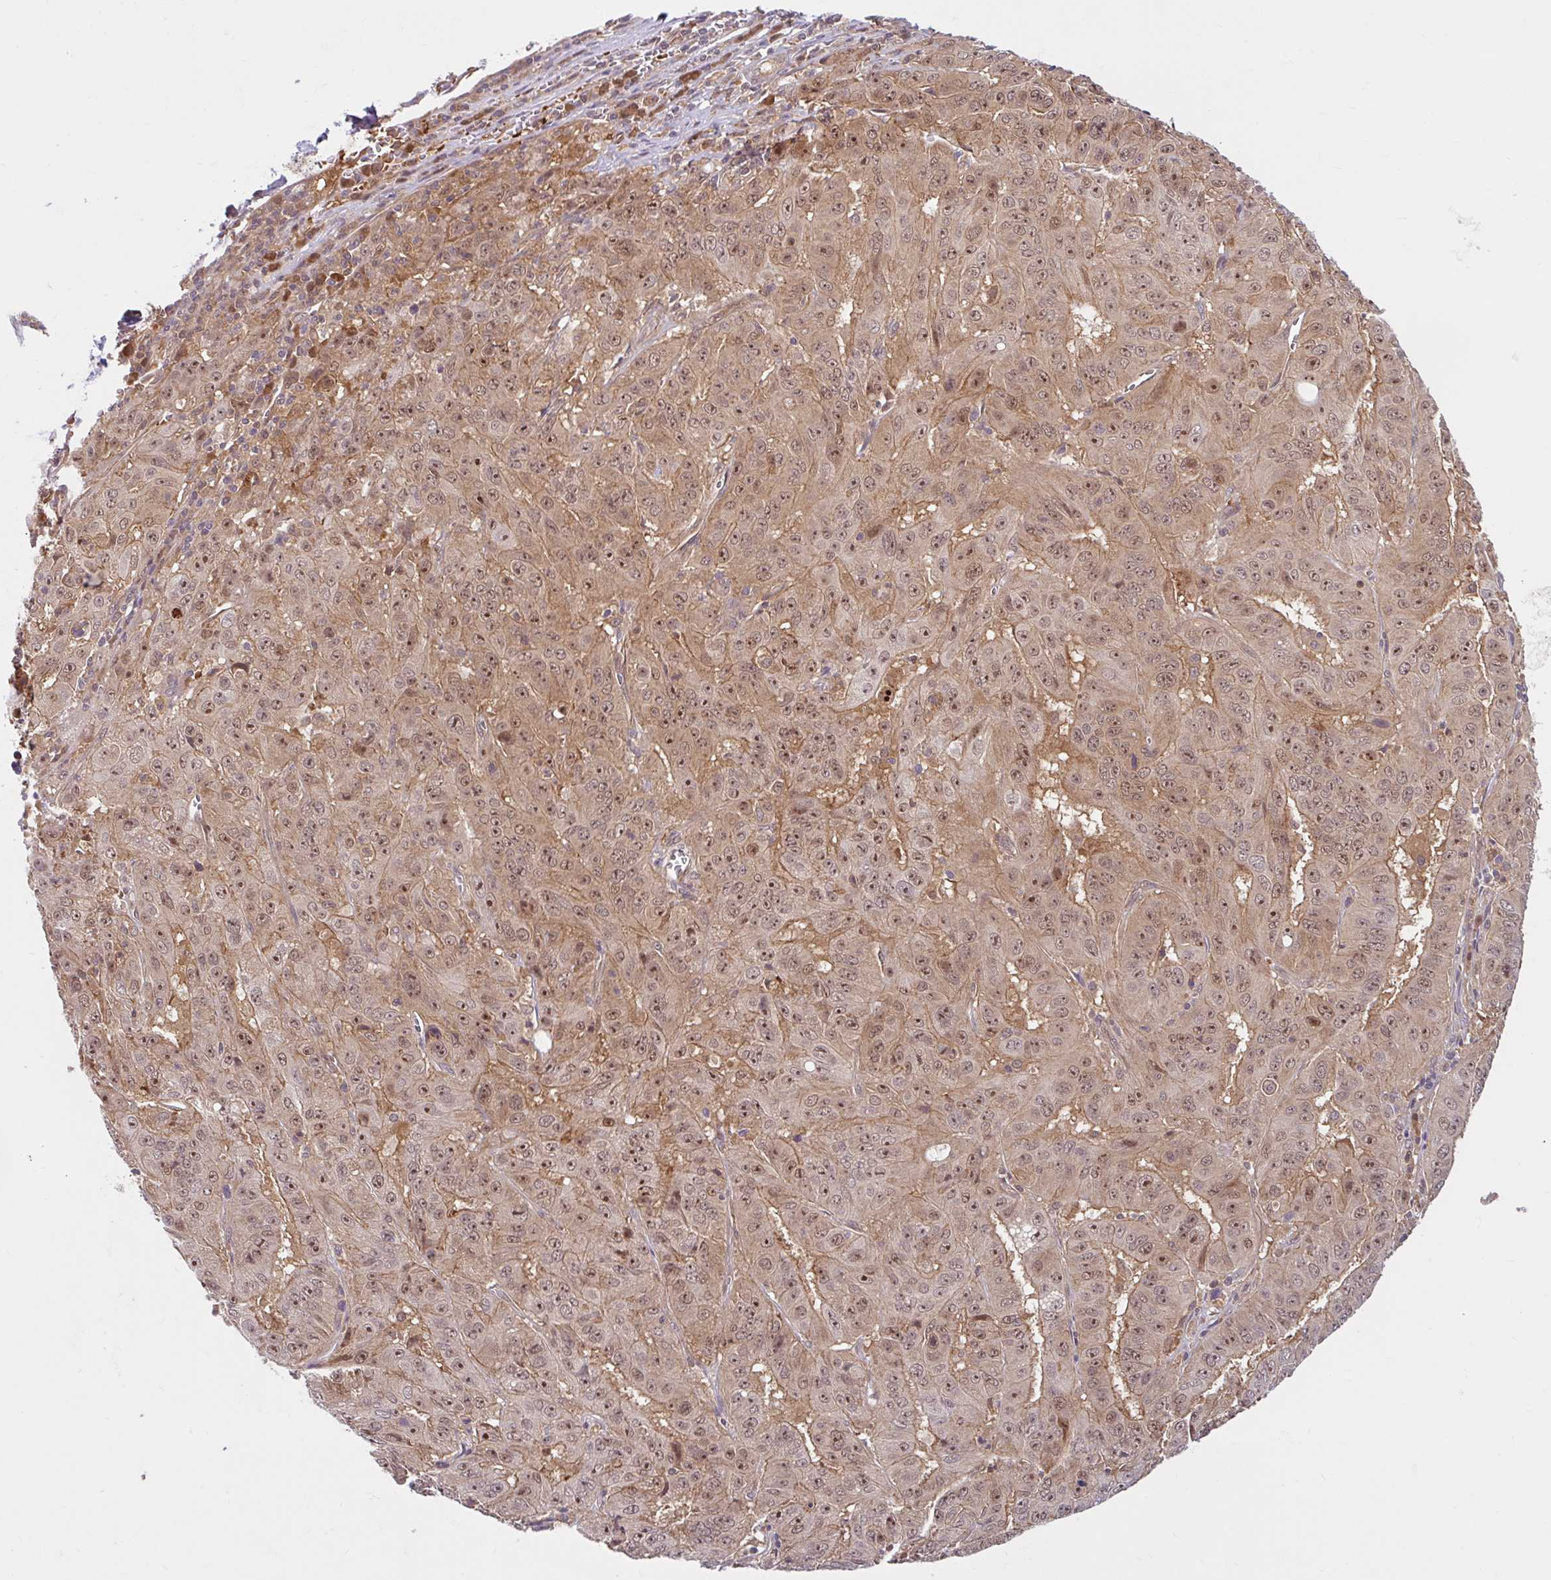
{"staining": {"intensity": "moderate", "quantity": ">75%", "location": "cytoplasmic/membranous,nuclear"}, "tissue": "pancreatic cancer", "cell_type": "Tumor cells", "image_type": "cancer", "snomed": [{"axis": "morphology", "description": "Adenocarcinoma, NOS"}, {"axis": "topography", "description": "Pancreas"}], "caption": "A histopathology image of pancreatic cancer (adenocarcinoma) stained for a protein reveals moderate cytoplasmic/membranous and nuclear brown staining in tumor cells.", "gene": "HMBS", "patient": {"sex": "male", "age": 63}}